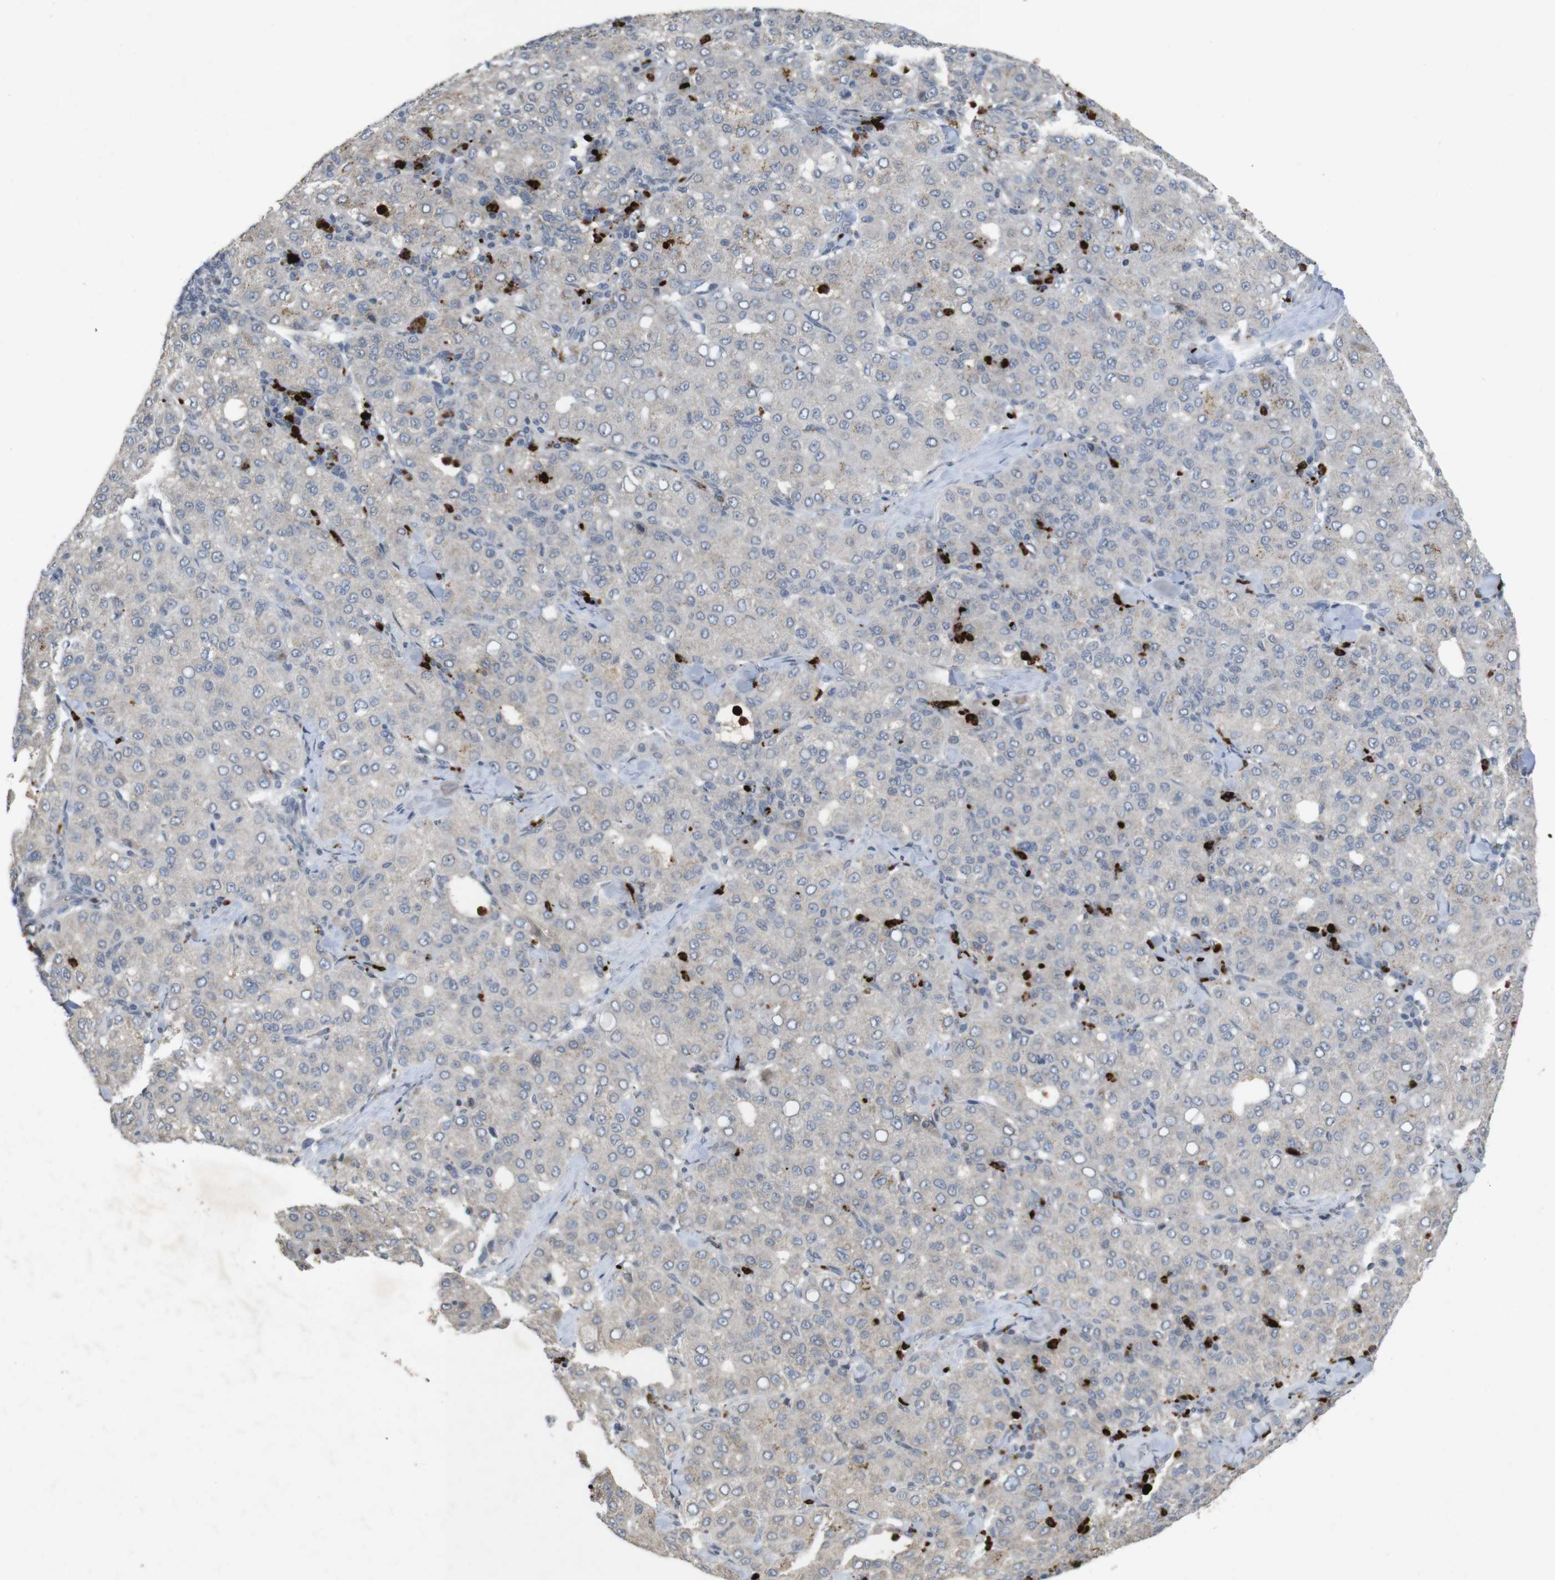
{"staining": {"intensity": "negative", "quantity": "none", "location": "none"}, "tissue": "liver cancer", "cell_type": "Tumor cells", "image_type": "cancer", "snomed": [{"axis": "morphology", "description": "Carcinoma, Hepatocellular, NOS"}, {"axis": "topography", "description": "Liver"}], "caption": "Liver cancer (hepatocellular carcinoma) was stained to show a protein in brown. There is no significant expression in tumor cells. The staining was performed using DAB (3,3'-diaminobenzidine) to visualize the protein expression in brown, while the nuclei were stained in blue with hematoxylin (Magnification: 20x).", "gene": "TSPAN14", "patient": {"sex": "male", "age": 65}}